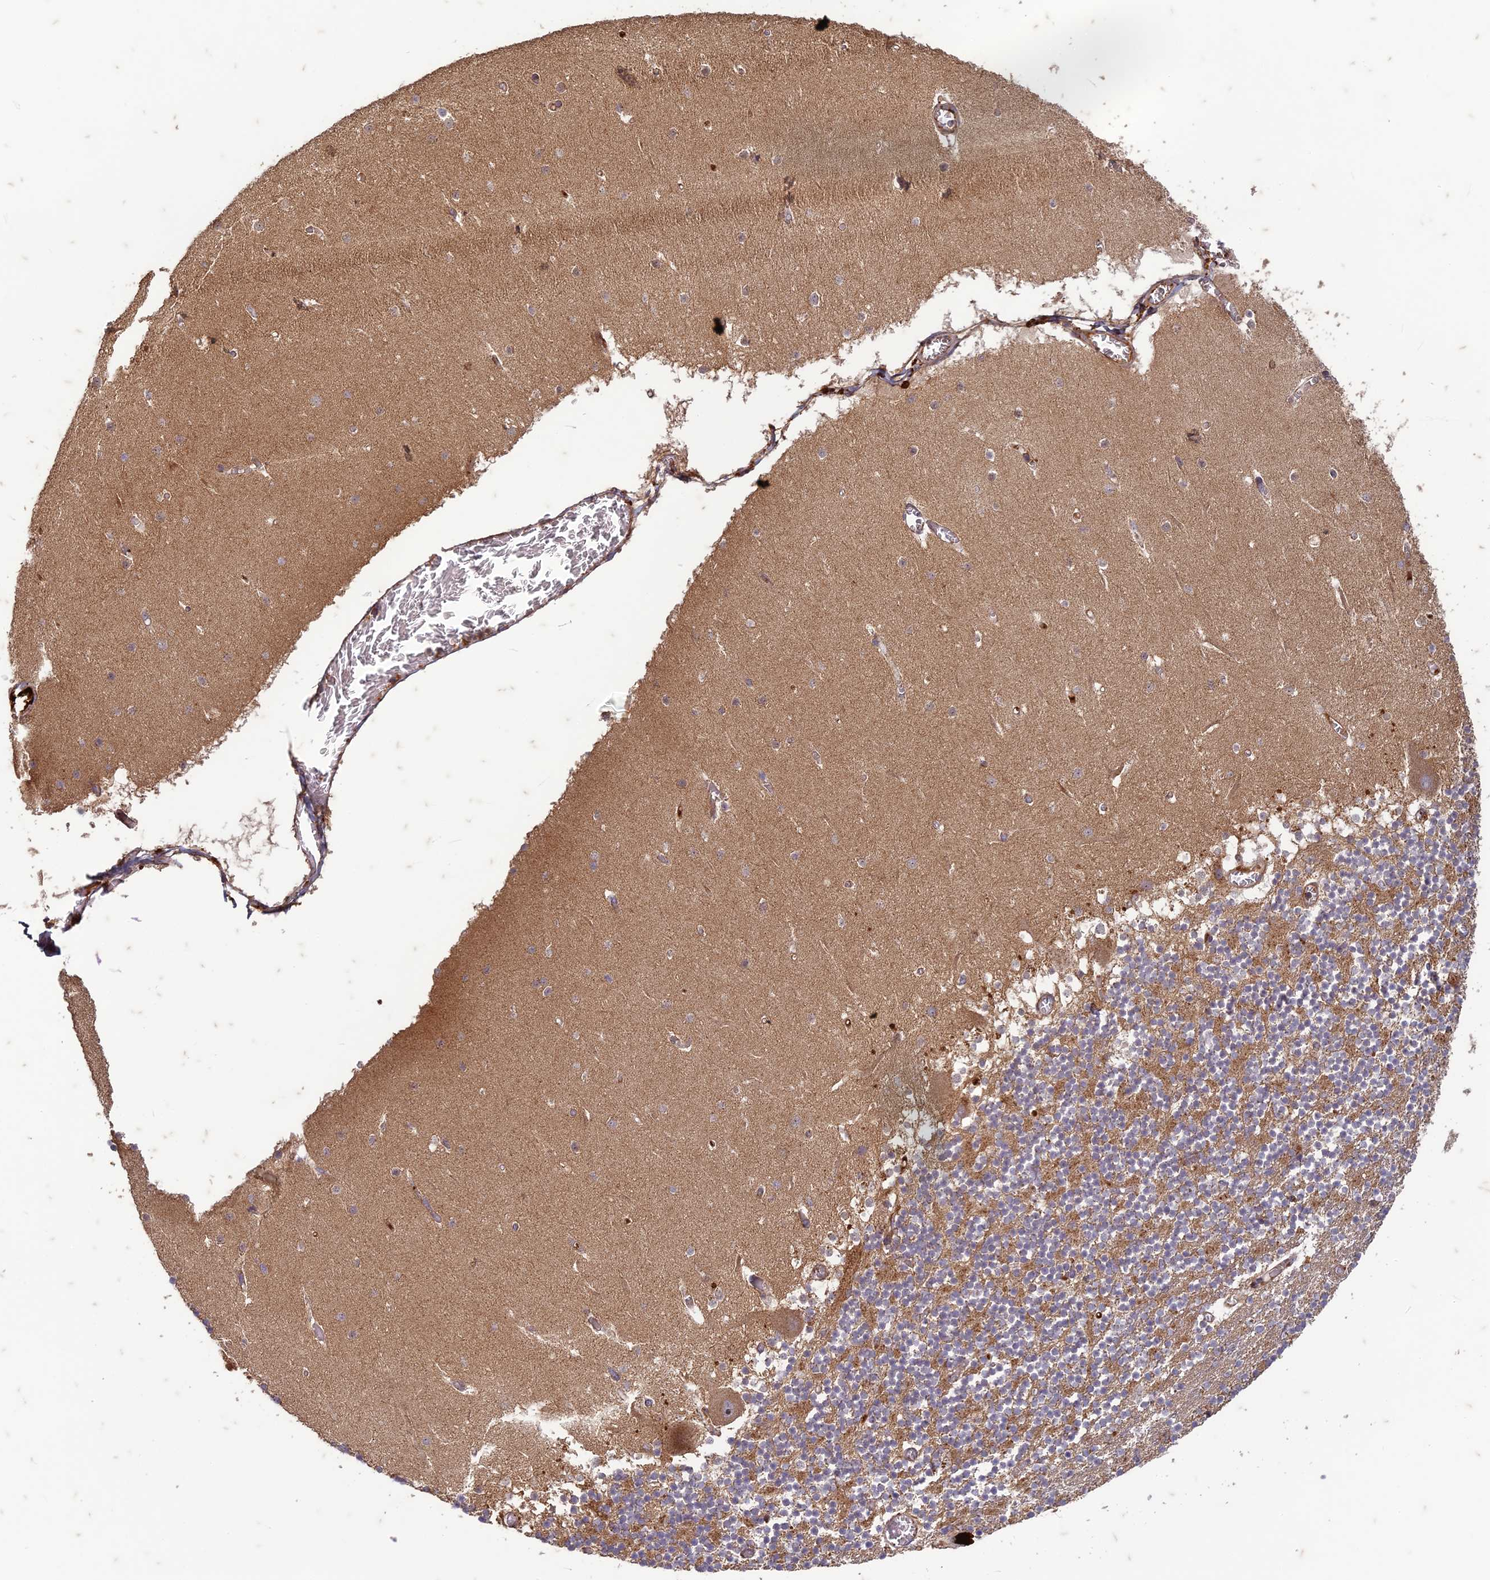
{"staining": {"intensity": "moderate", "quantity": "25%-75%", "location": "cytoplasmic/membranous"}, "tissue": "cerebellum", "cell_type": "Cells in granular layer", "image_type": "normal", "snomed": [{"axis": "morphology", "description": "Normal tissue, NOS"}, {"axis": "topography", "description": "Cerebellum"}], "caption": "Approximately 25%-75% of cells in granular layer in unremarkable human cerebellum exhibit moderate cytoplasmic/membranous protein expression as visualized by brown immunohistochemical staining.", "gene": "TCF25", "patient": {"sex": "female", "age": 28}}